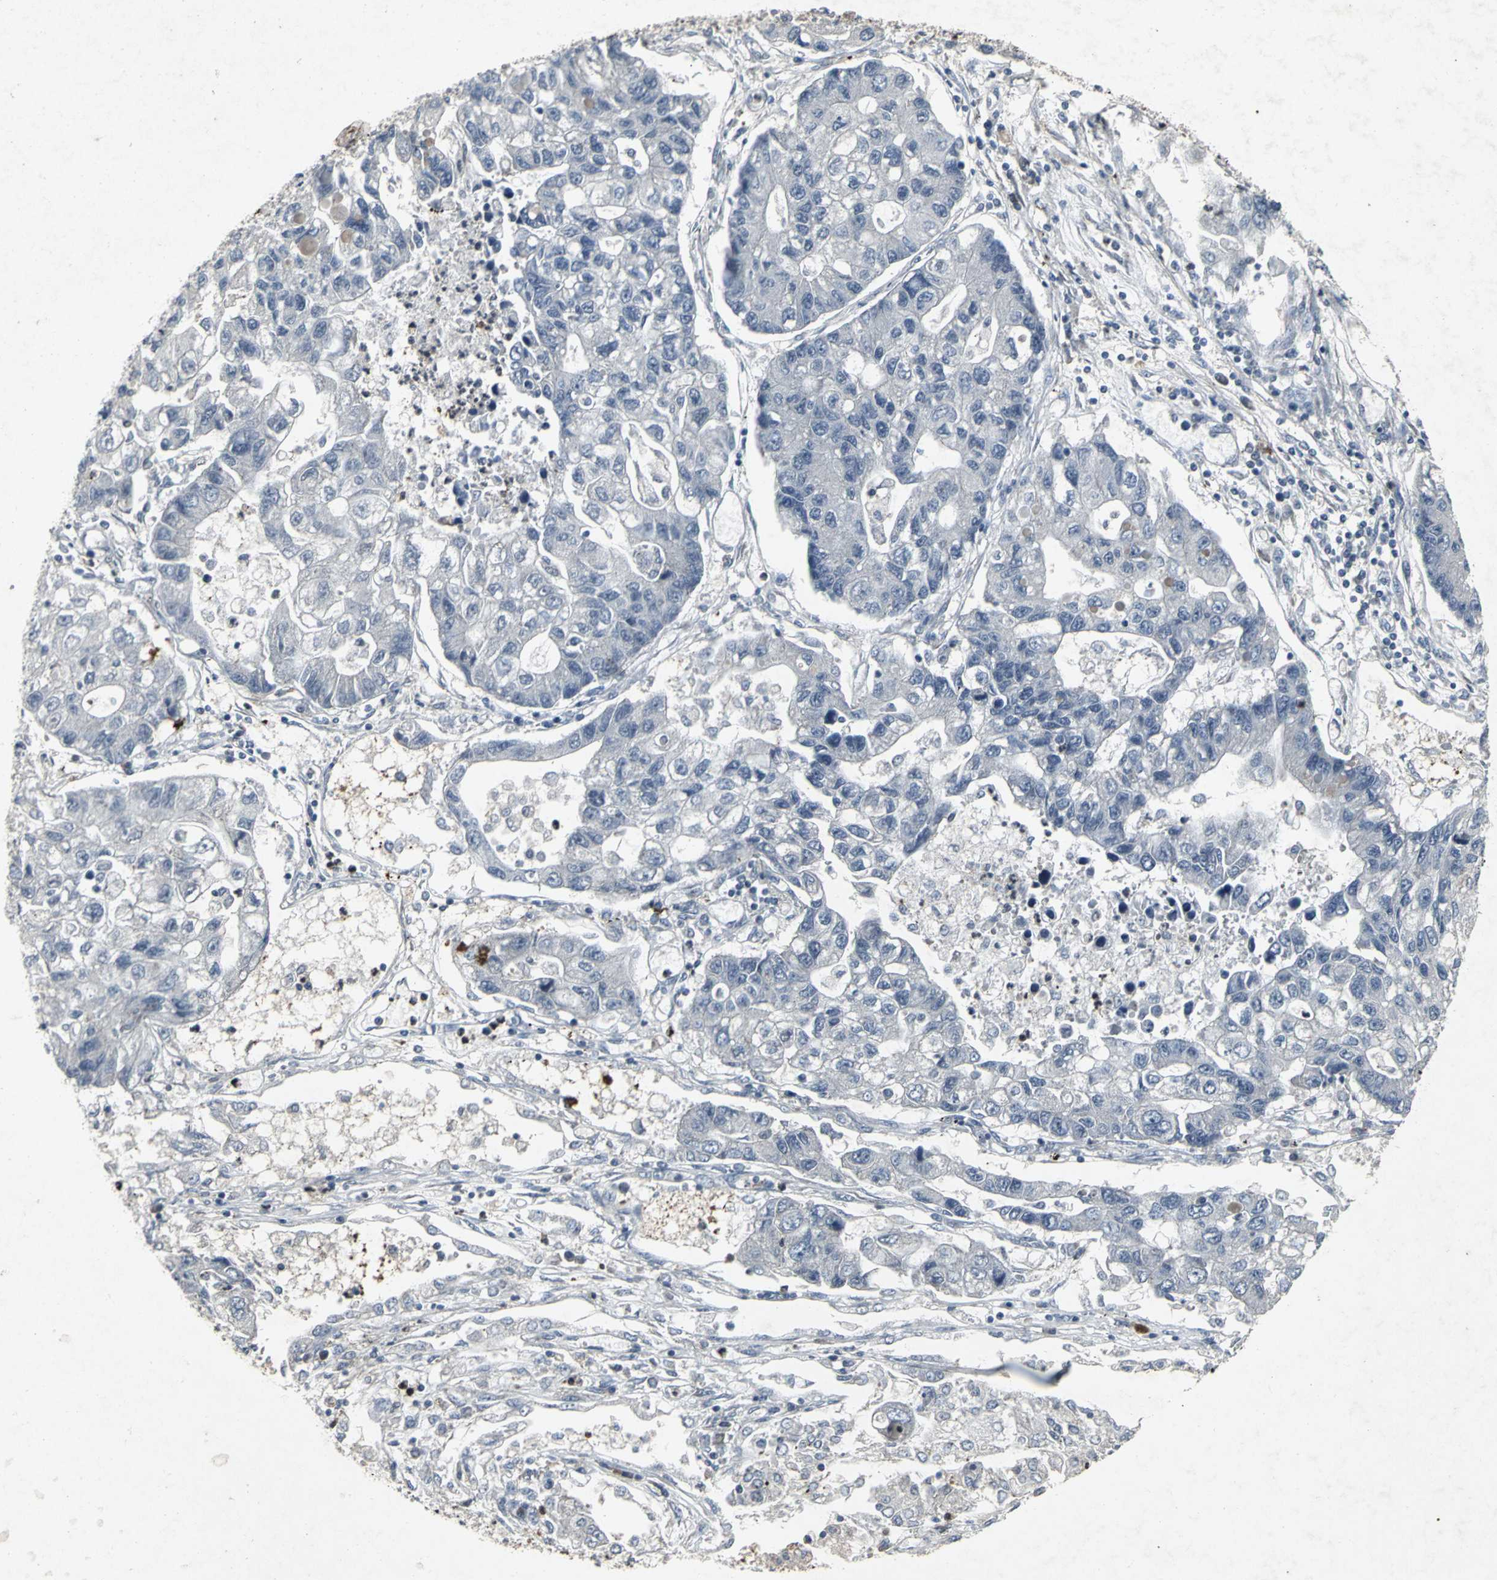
{"staining": {"intensity": "negative", "quantity": "none", "location": "none"}, "tissue": "lung cancer", "cell_type": "Tumor cells", "image_type": "cancer", "snomed": [{"axis": "morphology", "description": "Adenocarcinoma, NOS"}, {"axis": "topography", "description": "Lung"}], "caption": "Lung adenocarcinoma was stained to show a protein in brown. There is no significant expression in tumor cells.", "gene": "BMP4", "patient": {"sex": "female", "age": 51}}